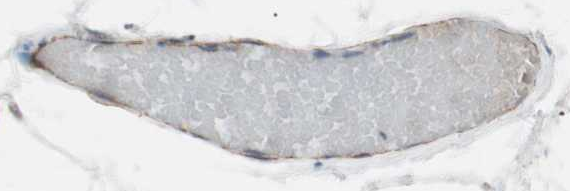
{"staining": {"intensity": "negative", "quantity": "none", "location": "none"}, "tissue": "adipose tissue", "cell_type": "Adipocytes", "image_type": "normal", "snomed": [{"axis": "morphology", "description": "Normal tissue, NOS"}, {"axis": "topography", "description": "Breast"}, {"axis": "topography", "description": "Adipose tissue"}], "caption": "Photomicrograph shows no significant protein staining in adipocytes of normal adipose tissue.", "gene": "ALG5", "patient": {"sex": "female", "age": 25}}